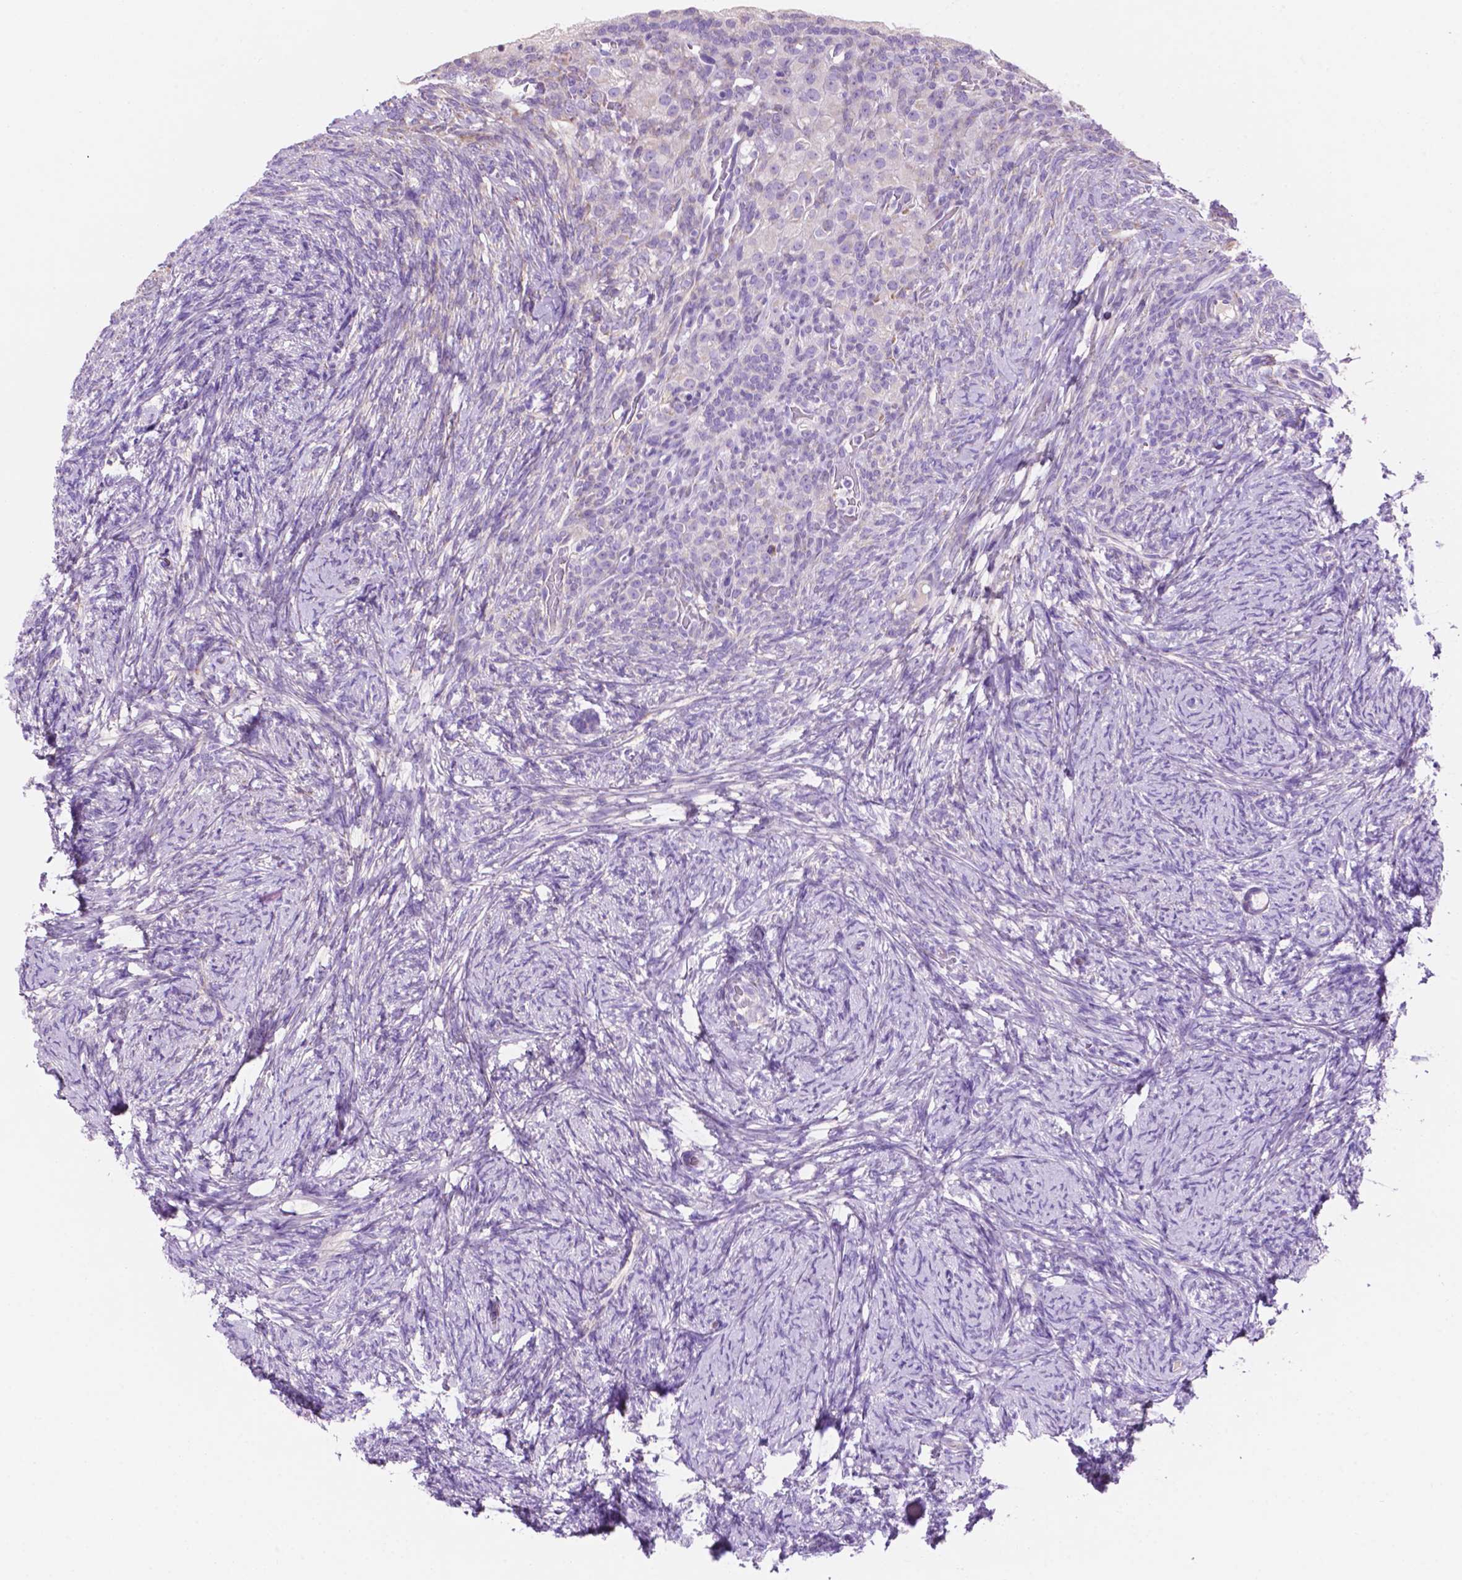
{"staining": {"intensity": "negative", "quantity": "none", "location": "none"}, "tissue": "ovary", "cell_type": "Ovarian stroma cells", "image_type": "normal", "snomed": [{"axis": "morphology", "description": "Normal tissue, NOS"}, {"axis": "topography", "description": "Ovary"}], "caption": "The histopathology image exhibits no significant positivity in ovarian stroma cells of ovary.", "gene": "CEACAM7", "patient": {"sex": "female", "age": 34}}